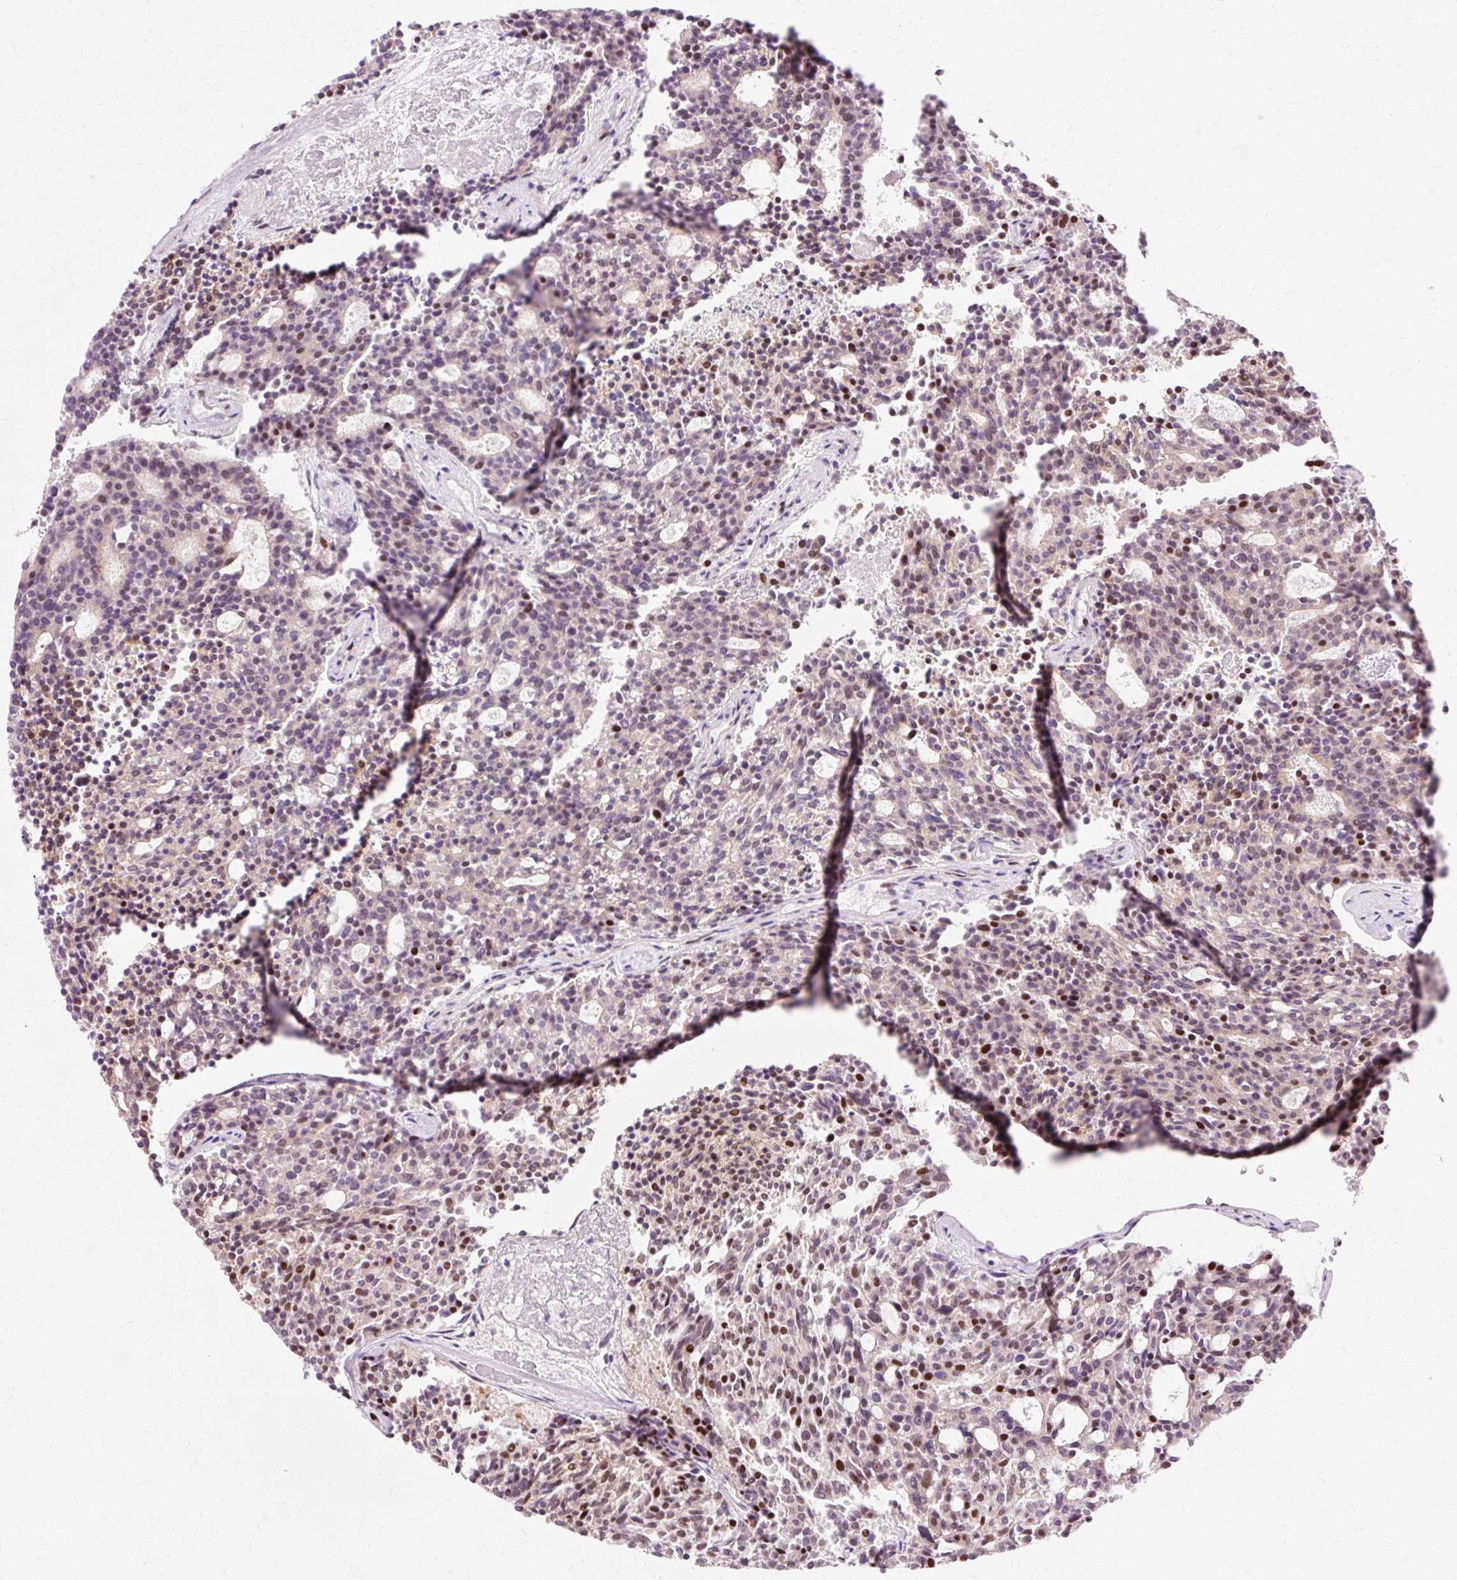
{"staining": {"intensity": "moderate", "quantity": "25%-75%", "location": "nuclear"}, "tissue": "carcinoid", "cell_type": "Tumor cells", "image_type": "cancer", "snomed": [{"axis": "morphology", "description": "Carcinoid, malignant, NOS"}, {"axis": "topography", "description": "Pancreas"}], "caption": "Immunohistochemistry (DAB) staining of human carcinoid demonstrates moderate nuclear protein staining in about 25%-75% of tumor cells.", "gene": "MACROD2", "patient": {"sex": "female", "age": 54}}